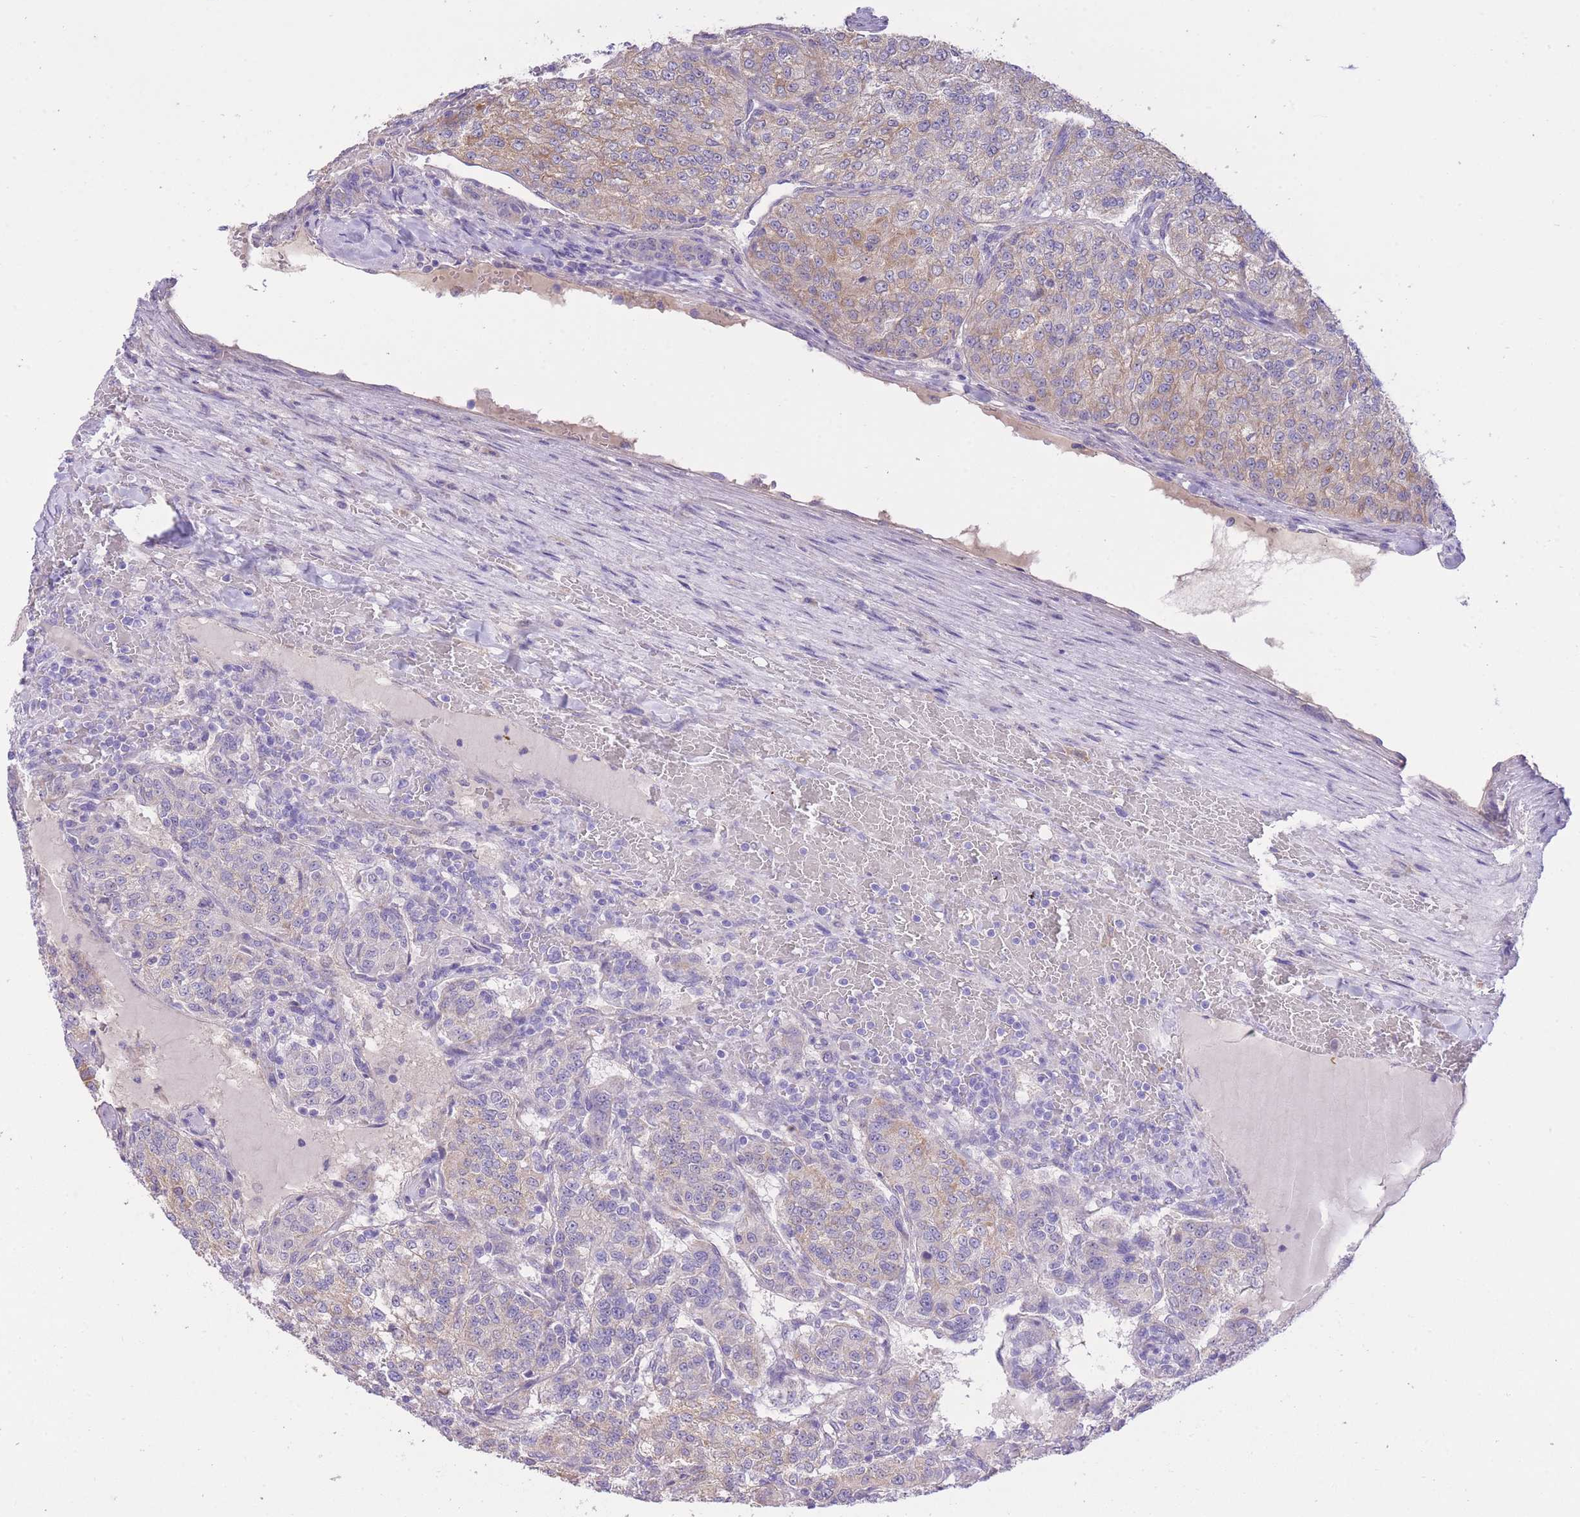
{"staining": {"intensity": "weak", "quantity": "25%-75%", "location": "cytoplasmic/membranous"}, "tissue": "renal cancer", "cell_type": "Tumor cells", "image_type": "cancer", "snomed": [{"axis": "morphology", "description": "Adenocarcinoma, NOS"}, {"axis": "topography", "description": "Kidney"}], "caption": "Immunohistochemical staining of human renal cancer (adenocarcinoma) demonstrates low levels of weak cytoplasmic/membranous protein staining in approximately 25%-75% of tumor cells.", "gene": "PGM1", "patient": {"sex": "female", "age": 63}}